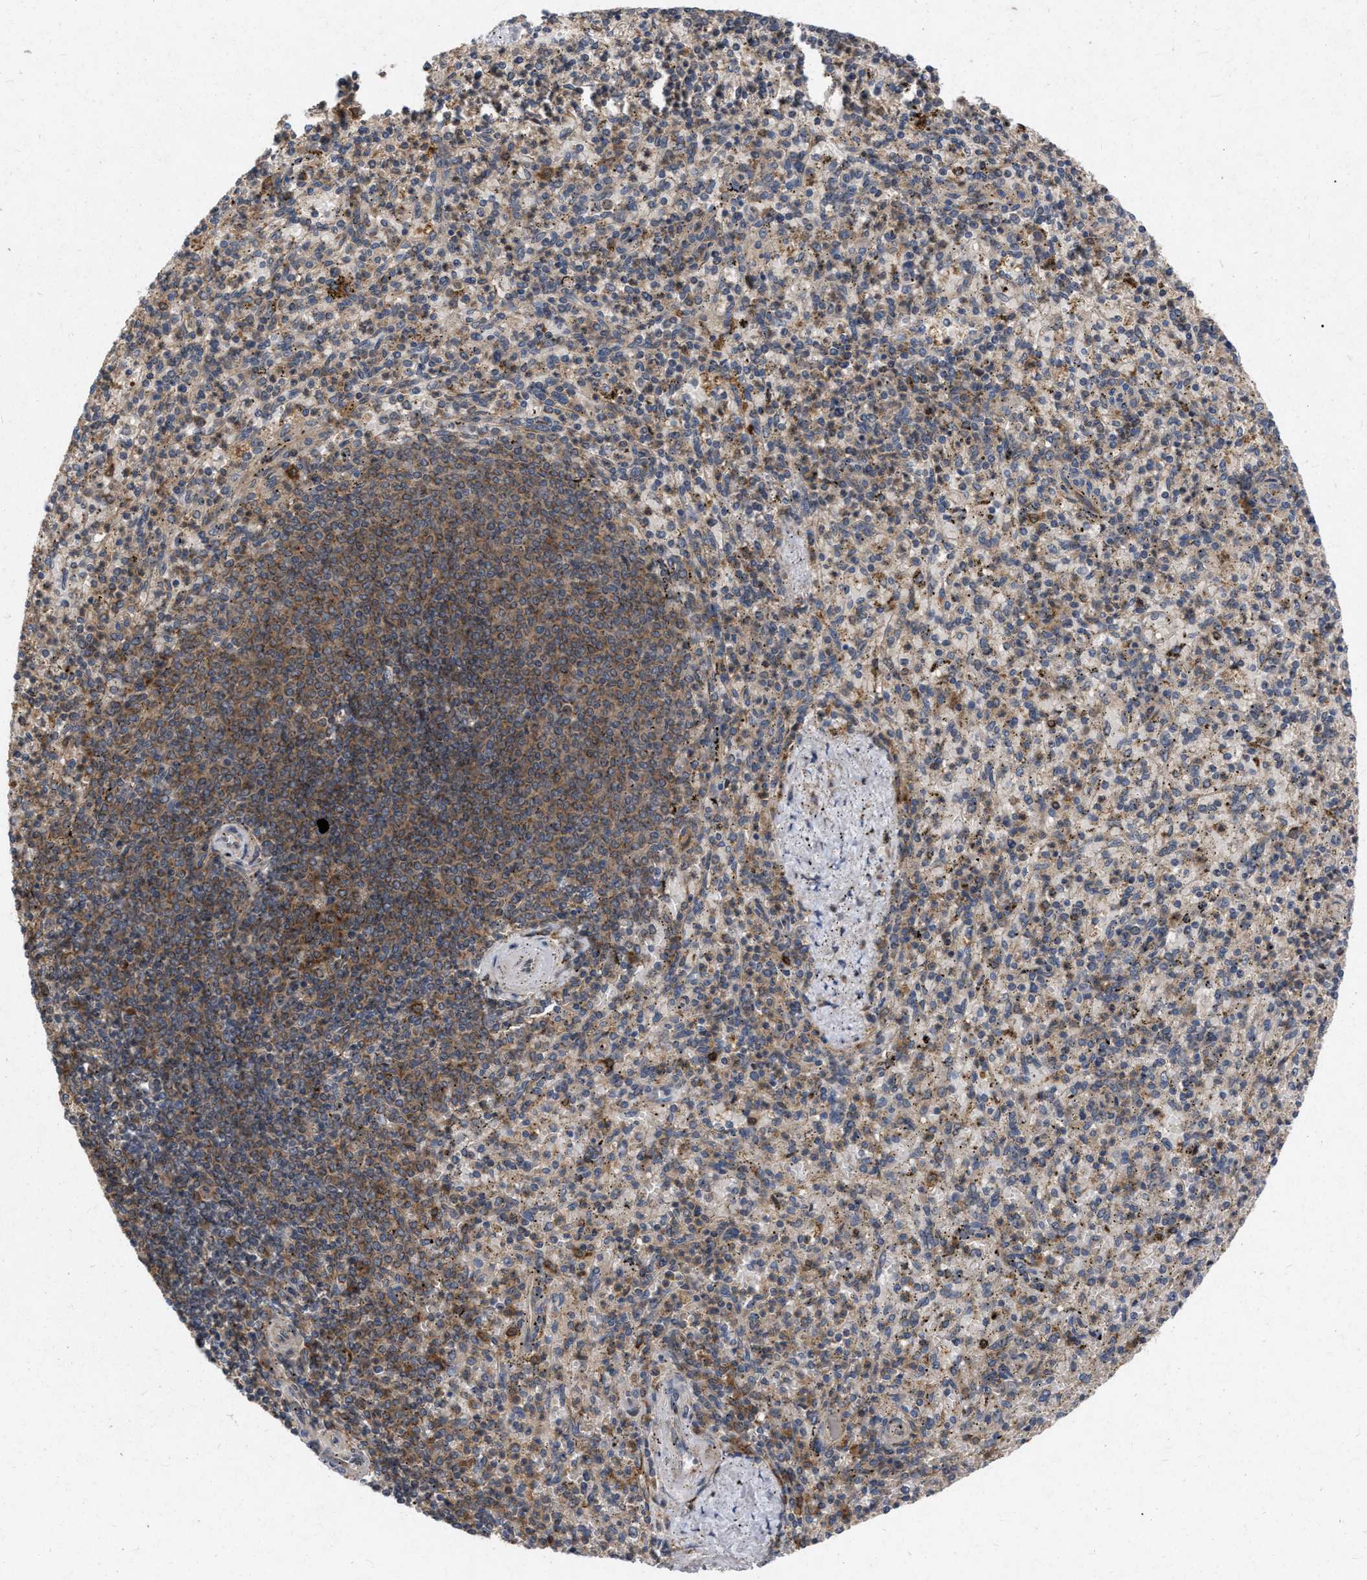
{"staining": {"intensity": "moderate", "quantity": "25%-75%", "location": "cytoplasmic/membranous"}, "tissue": "spleen", "cell_type": "Cells in red pulp", "image_type": "normal", "snomed": [{"axis": "morphology", "description": "Normal tissue, NOS"}, {"axis": "topography", "description": "Spleen"}], "caption": "Immunohistochemical staining of benign spleen displays 25%-75% levels of moderate cytoplasmic/membranous protein staining in approximately 25%-75% of cells in red pulp. Using DAB (brown) and hematoxylin (blue) stains, captured at high magnification using brightfield microscopy.", "gene": "CDKN2C", "patient": {"sex": "male", "age": 72}}